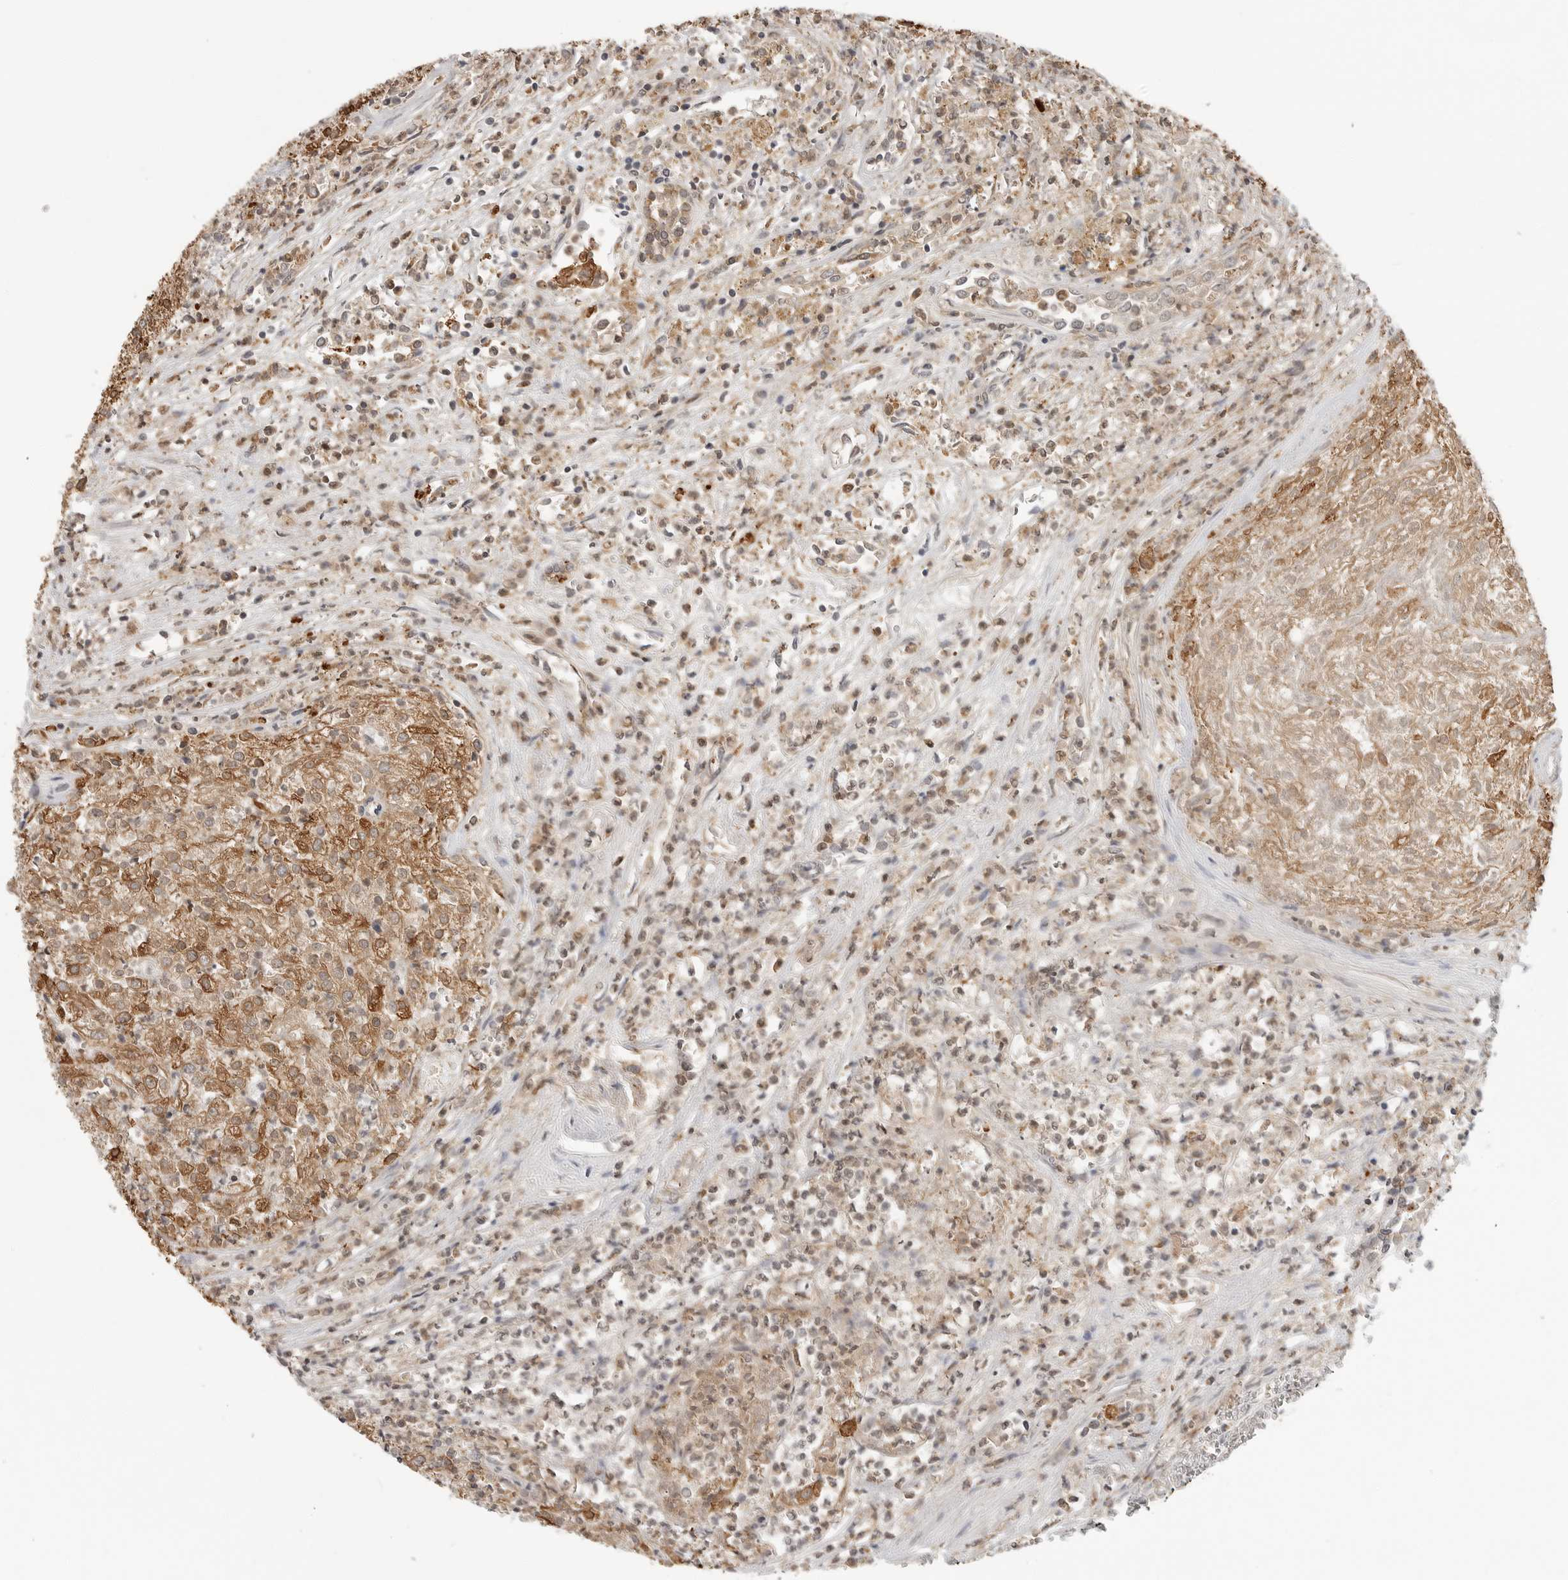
{"staining": {"intensity": "moderate", "quantity": ">75%", "location": "cytoplasmic/membranous"}, "tissue": "renal cancer", "cell_type": "Tumor cells", "image_type": "cancer", "snomed": [{"axis": "morphology", "description": "Adenocarcinoma, NOS"}, {"axis": "topography", "description": "Kidney"}], "caption": "Moderate cytoplasmic/membranous protein positivity is seen in approximately >75% of tumor cells in renal cancer (adenocarcinoma).", "gene": "BMP2K", "patient": {"sex": "female", "age": 54}}